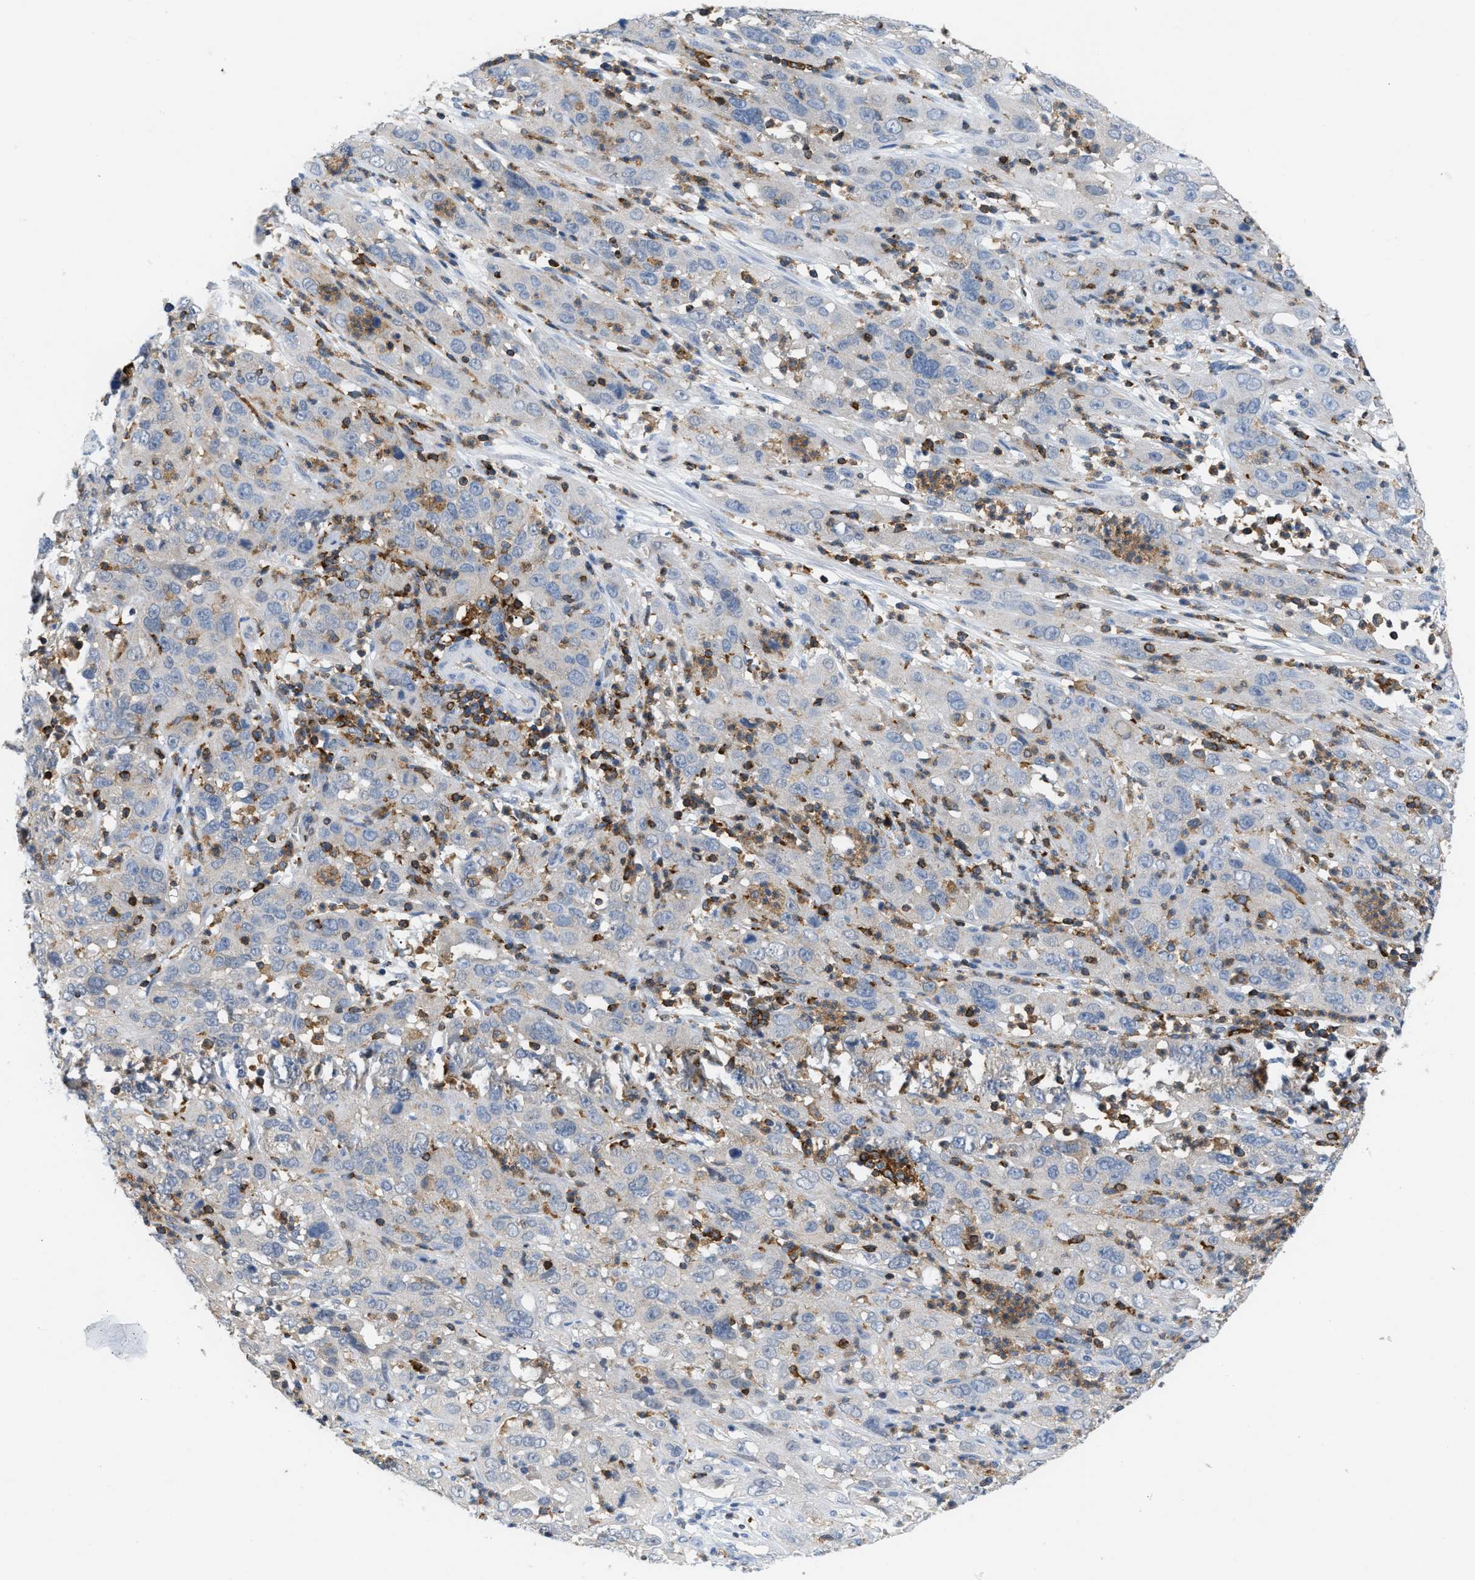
{"staining": {"intensity": "negative", "quantity": "none", "location": "none"}, "tissue": "cervical cancer", "cell_type": "Tumor cells", "image_type": "cancer", "snomed": [{"axis": "morphology", "description": "Squamous cell carcinoma, NOS"}, {"axis": "topography", "description": "Cervix"}], "caption": "High power microscopy histopathology image of an immunohistochemistry micrograph of cervical cancer (squamous cell carcinoma), revealing no significant expression in tumor cells. (Immunohistochemistry (ihc), brightfield microscopy, high magnification).", "gene": "INPP5D", "patient": {"sex": "female", "age": 32}}